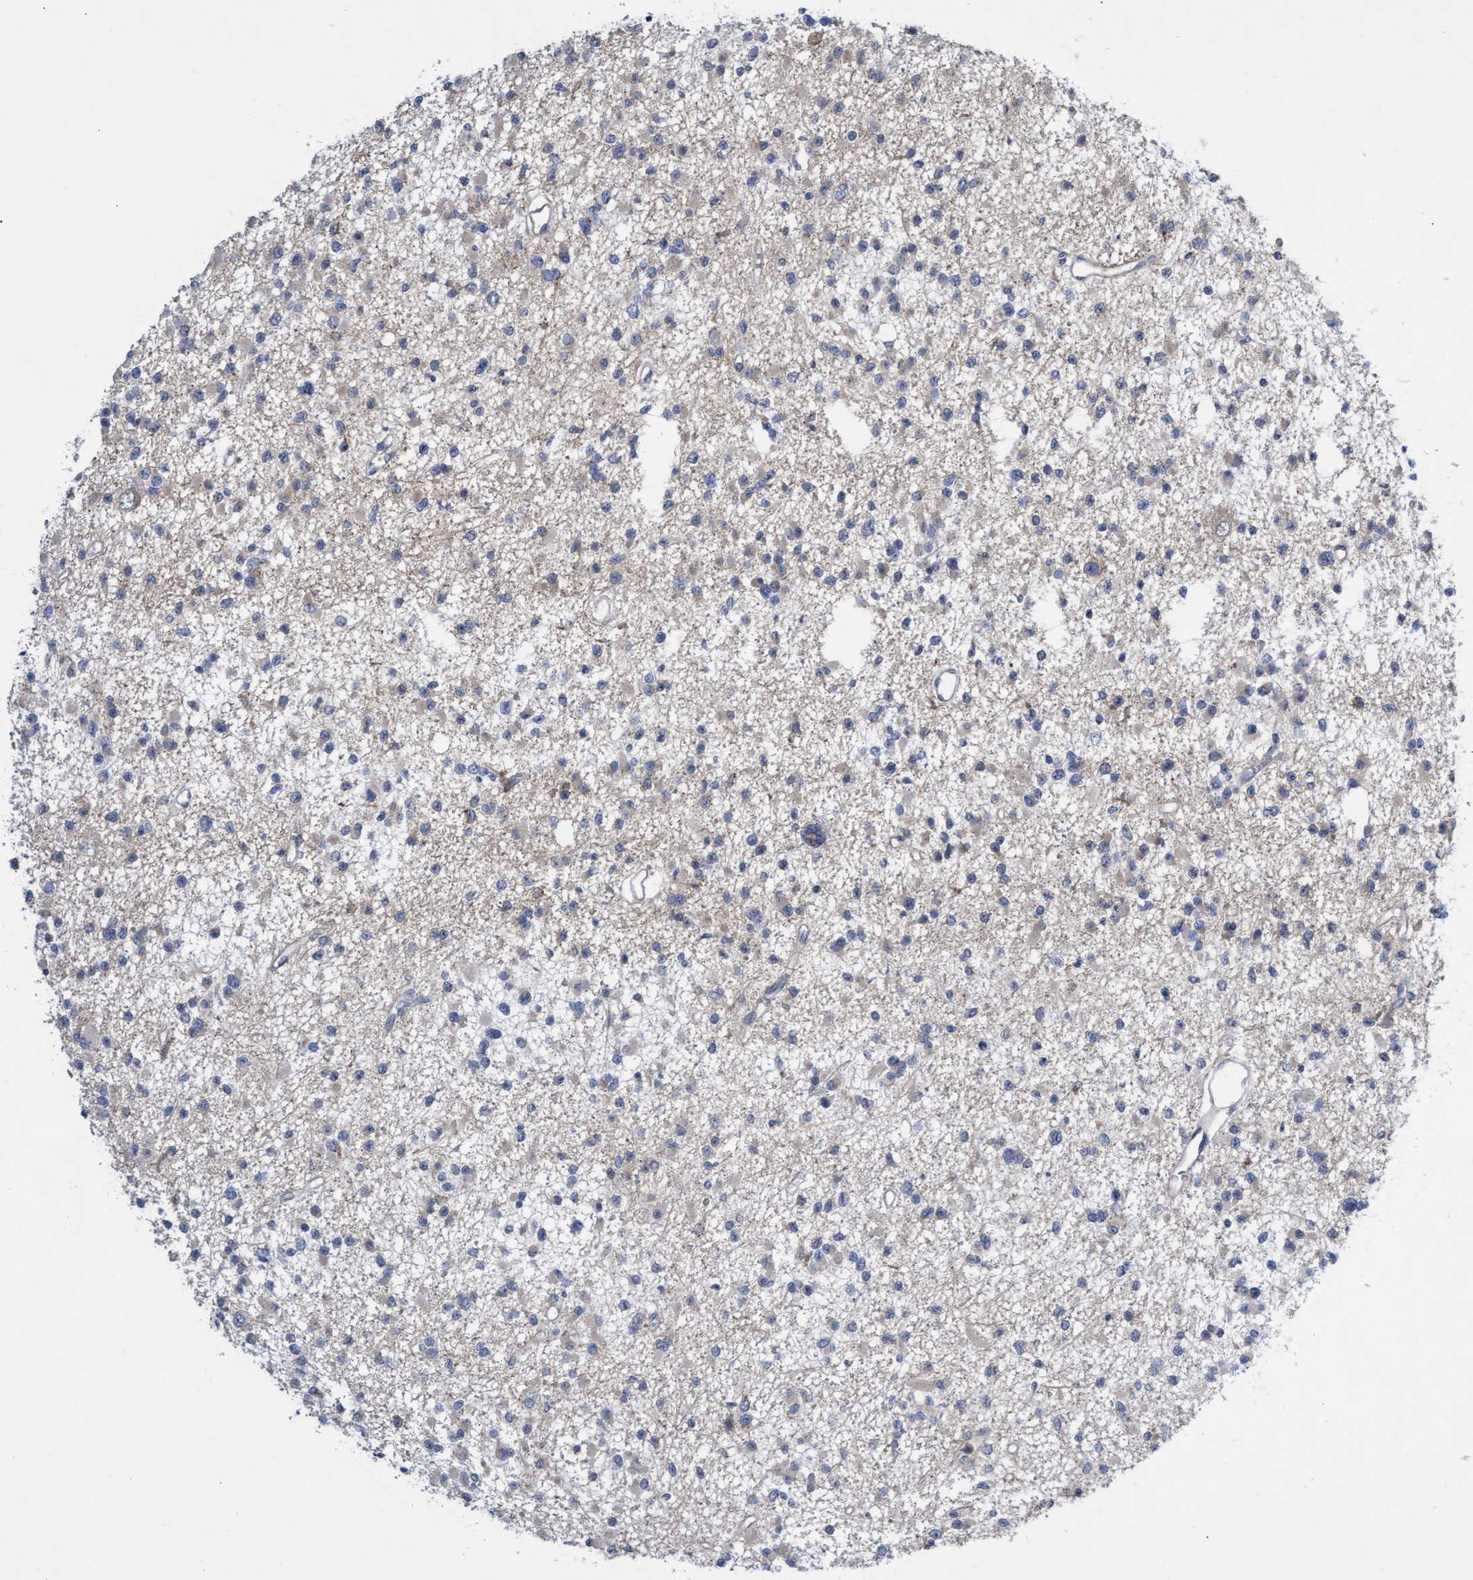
{"staining": {"intensity": "negative", "quantity": "none", "location": "none"}, "tissue": "glioma", "cell_type": "Tumor cells", "image_type": "cancer", "snomed": [{"axis": "morphology", "description": "Glioma, malignant, Low grade"}, {"axis": "topography", "description": "Brain"}], "caption": "Tumor cells show no significant protein expression in glioma. (Brightfield microscopy of DAB (3,3'-diaminobenzidine) immunohistochemistry (IHC) at high magnification).", "gene": "ABCF2", "patient": {"sex": "female", "age": 22}}